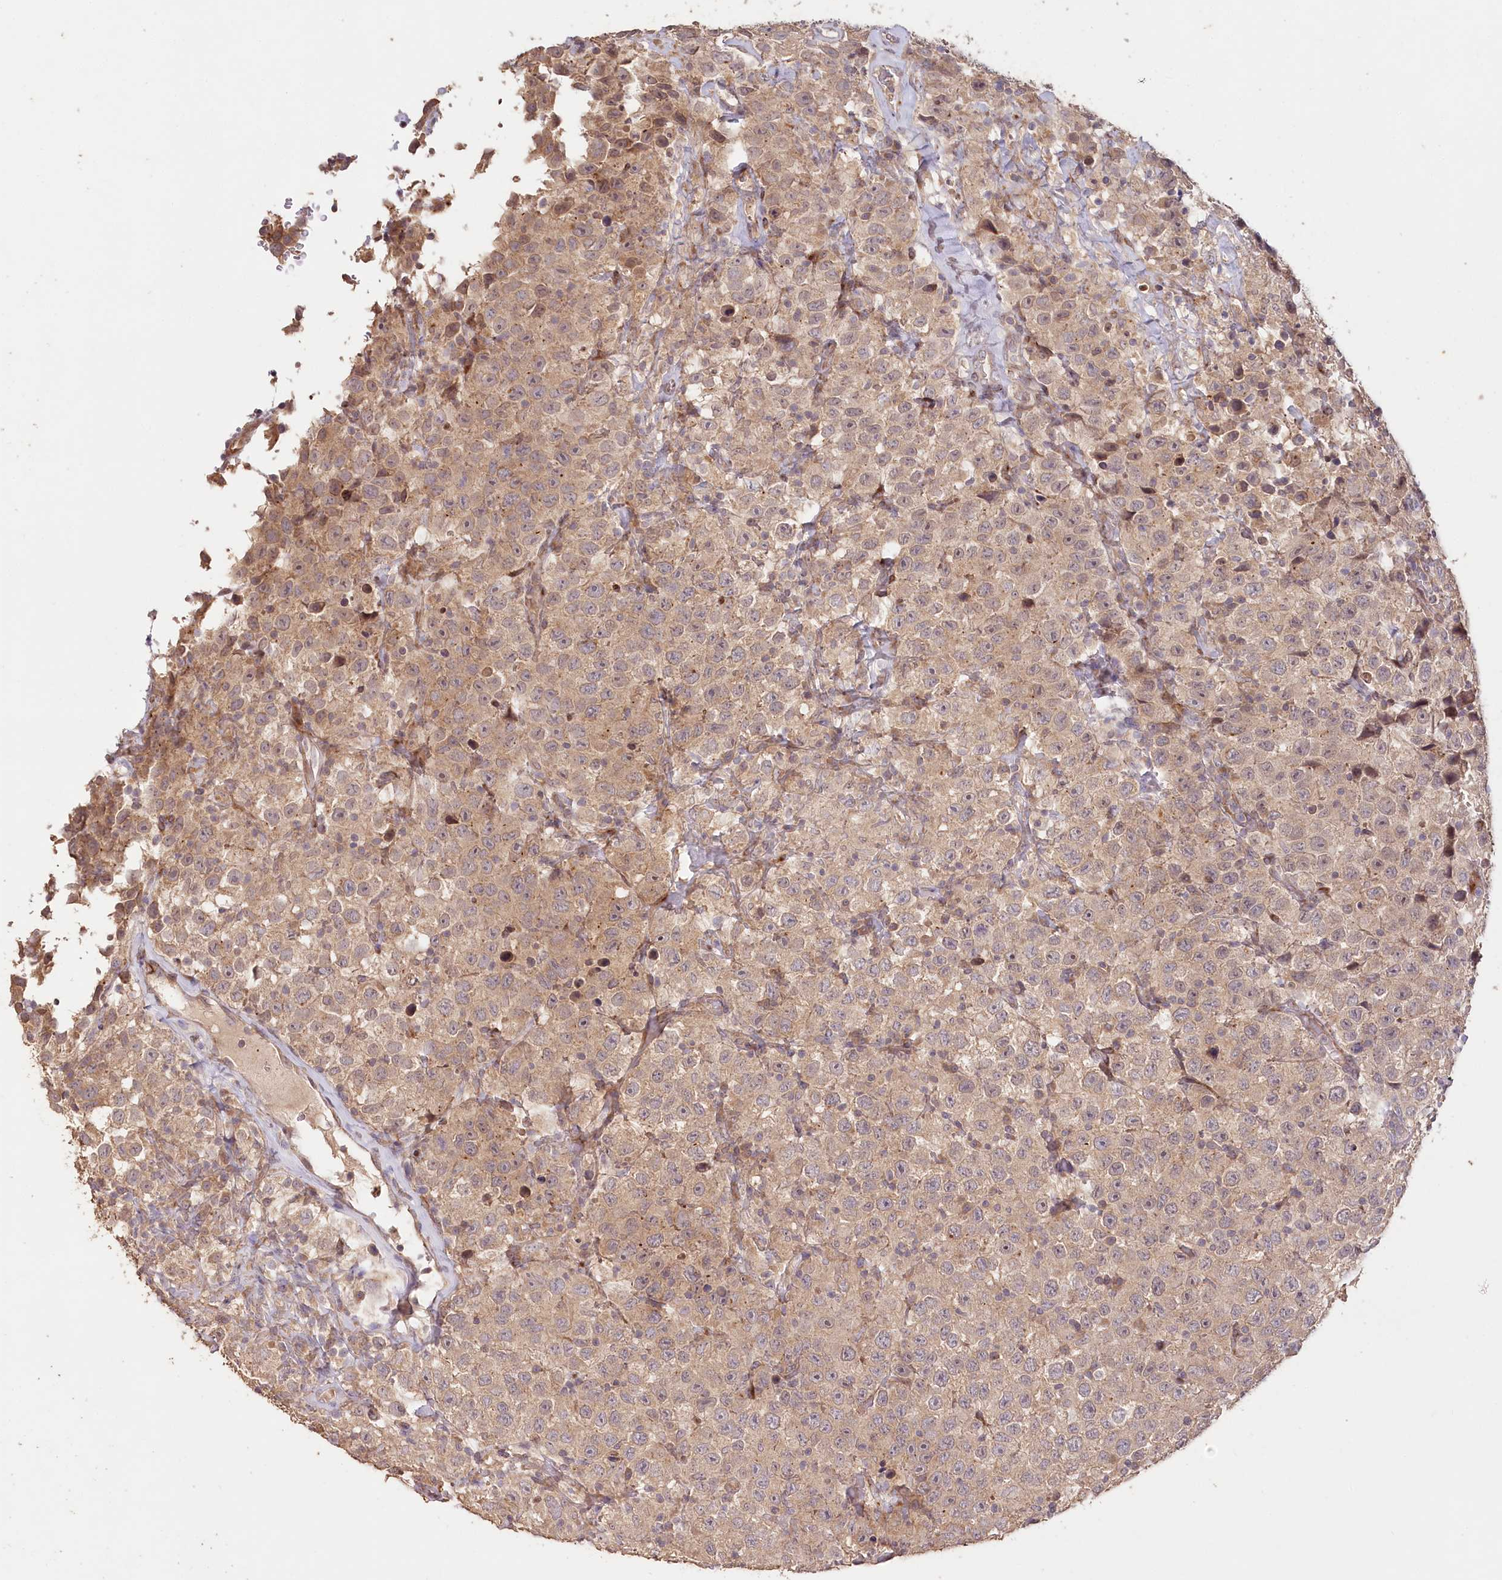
{"staining": {"intensity": "moderate", "quantity": ">75%", "location": "cytoplasmic/membranous"}, "tissue": "testis cancer", "cell_type": "Tumor cells", "image_type": "cancer", "snomed": [{"axis": "morphology", "description": "Seminoma, NOS"}, {"axis": "topography", "description": "Testis"}], "caption": "A histopathology image showing moderate cytoplasmic/membranous expression in approximately >75% of tumor cells in seminoma (testis), as visualized by brown immunohistochemical staining.", "gene": "IRAK1BP1", "patient": {"sex": "male", "age": 41}}